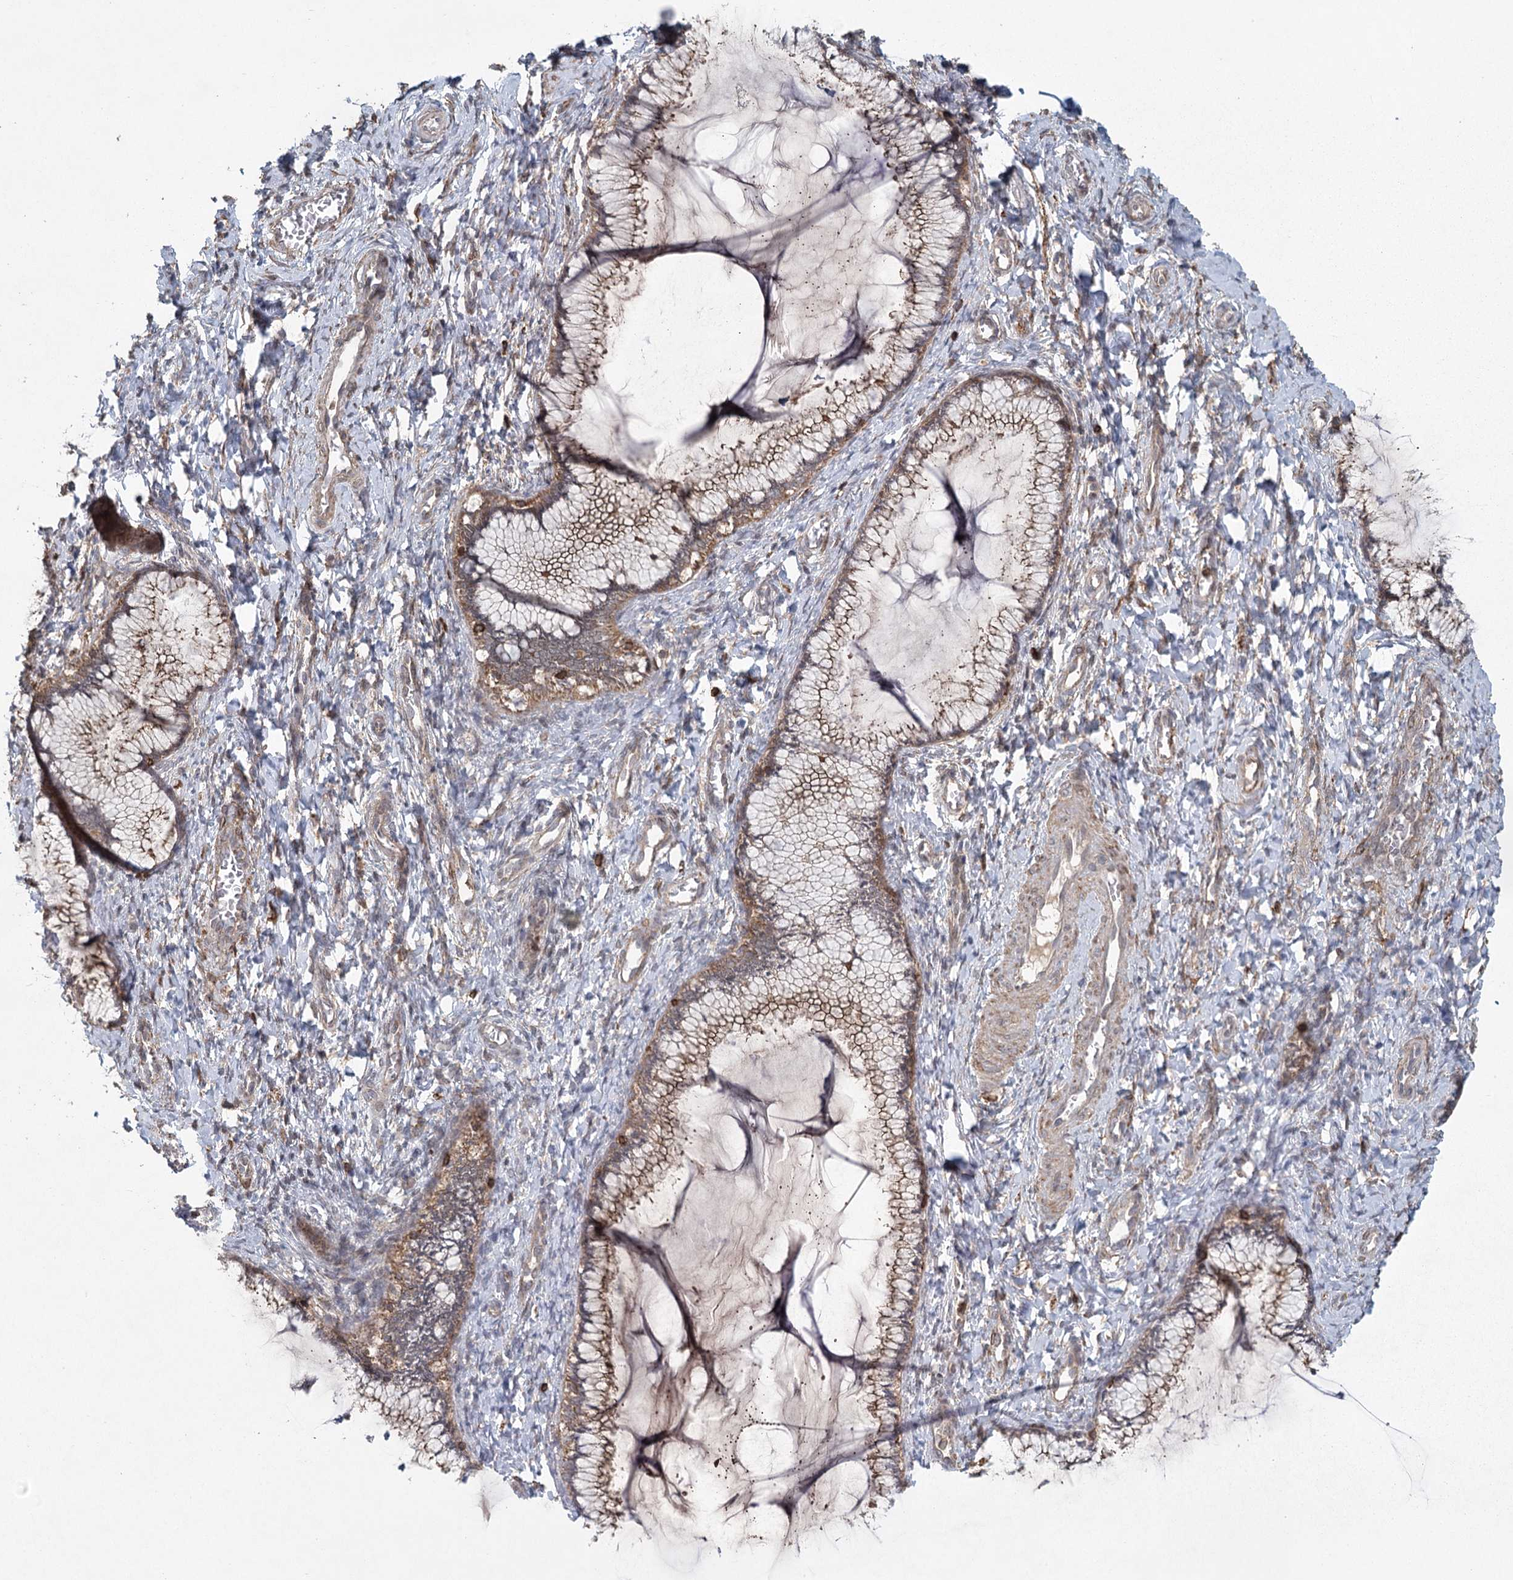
{"staining": {"intensity": "weak", "quantity": "25%-75%", "location": "cytoplasmic/membranous"}, "tissue": "cervix", "cell_type": "Glandular cells", "image_type": "normal", "snomed": [{"axis": "morphology", "description": "Normal tissue, NOS"}, {"axis": "morphology", "description": "Adenocarcinoma, NOS"}, {"axis": "topography", "description": "Cervix"}], "caption": "Immunohistochemical staining of benign cervix exhibits 25%-75% levels of weak cytoplasmic/membranous protein staining in about 25%-75% of glandular cells.", "gene": "PLEKHA7", "patient": {"sex": "female", "age": 29}}